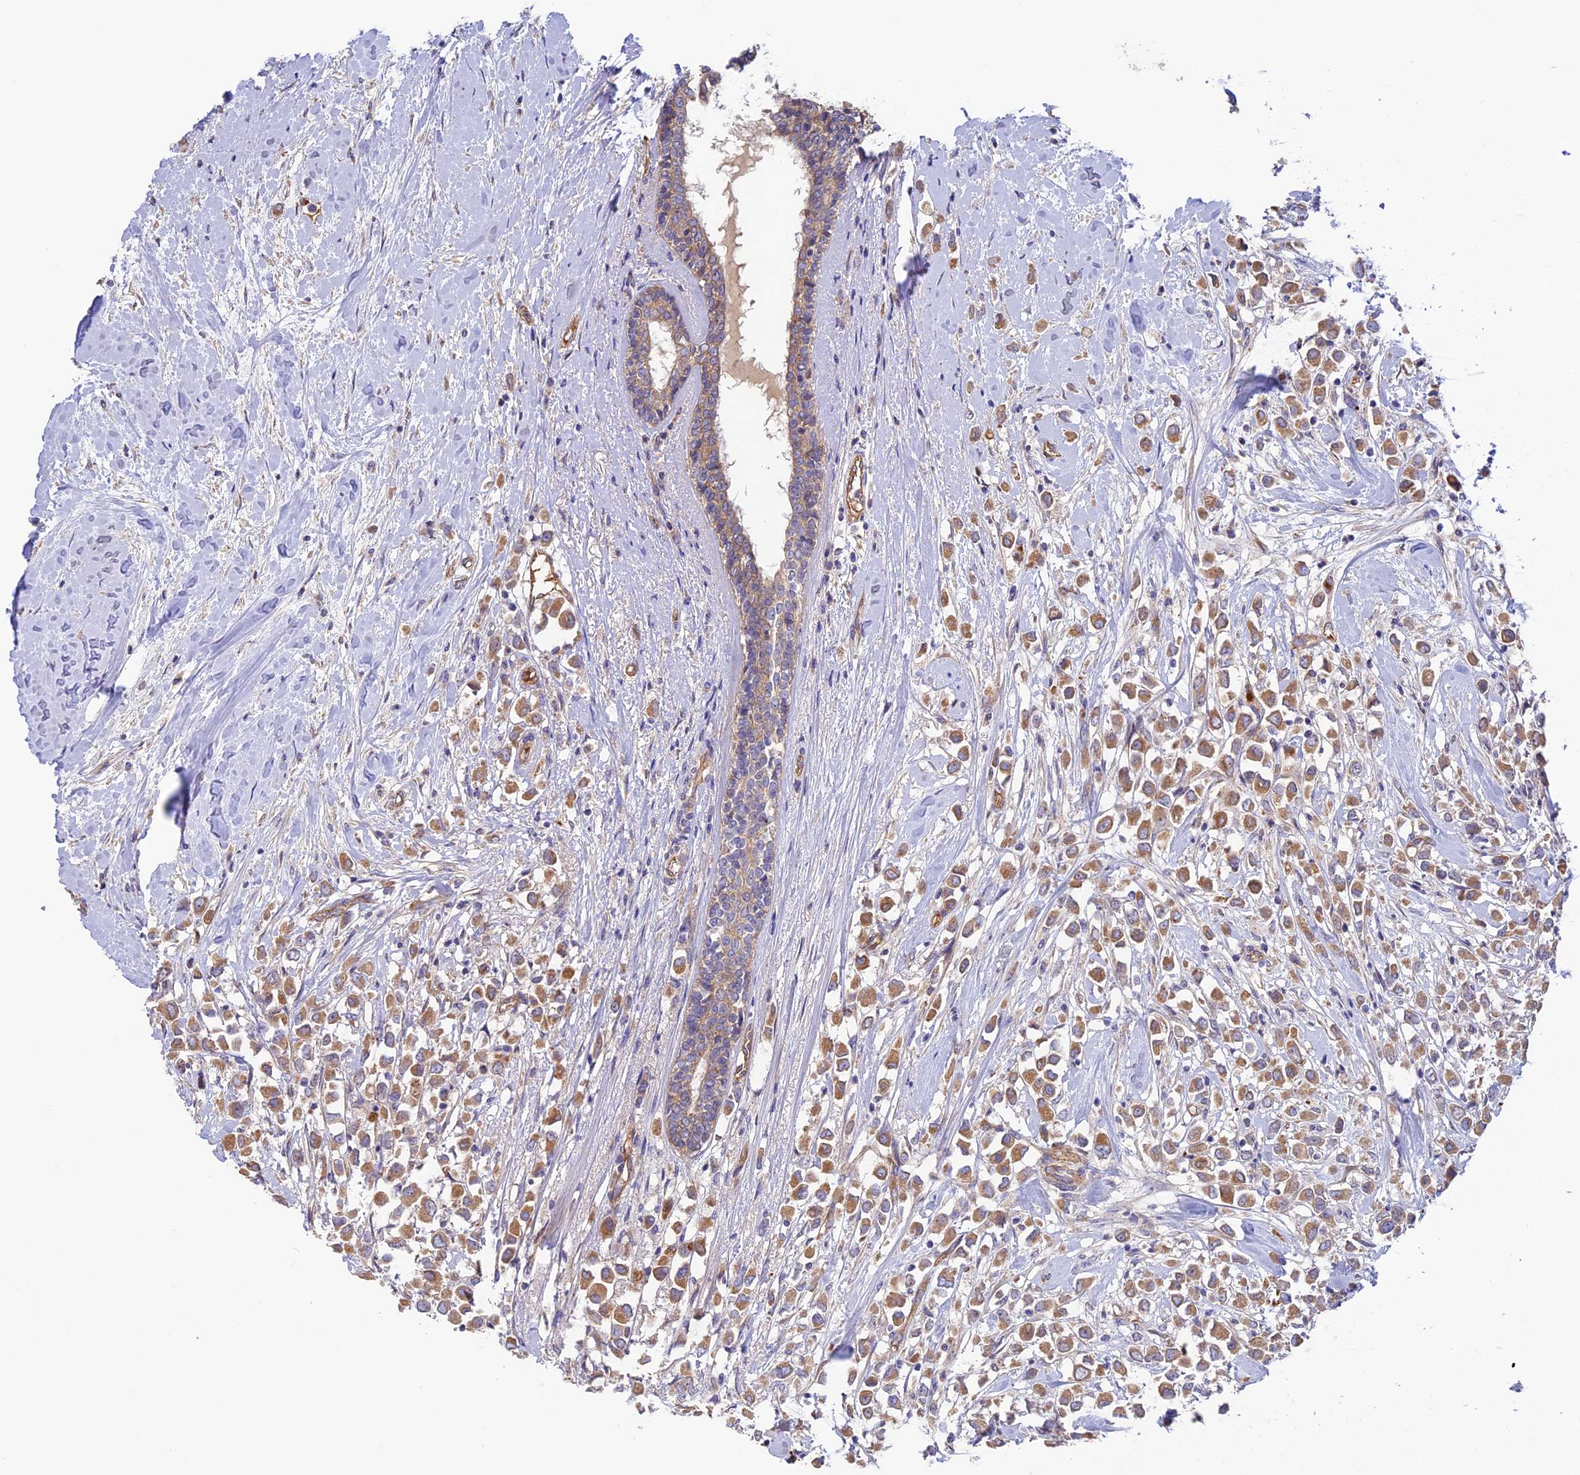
{"staining": {"intensity": "moderate", "quantity": ">75%", "location": "cytoplasmic/membranous"}, "tissue": "breast cancer", "cell_type": "Tumor cells", "image_type": "cancer", "snomed": [{"axis": "morphology", "description": "Duct carcinoma"}, {"axis": "topography", "description": "Breast"}], "caption": "A photomicrograph of breast cancer stained for a protein demonstrates moderate cytoplasmic/membranous brown staining in tumor cells.", "gene": "DUS3L", "patient": {"sex": "female", "age": 87}}